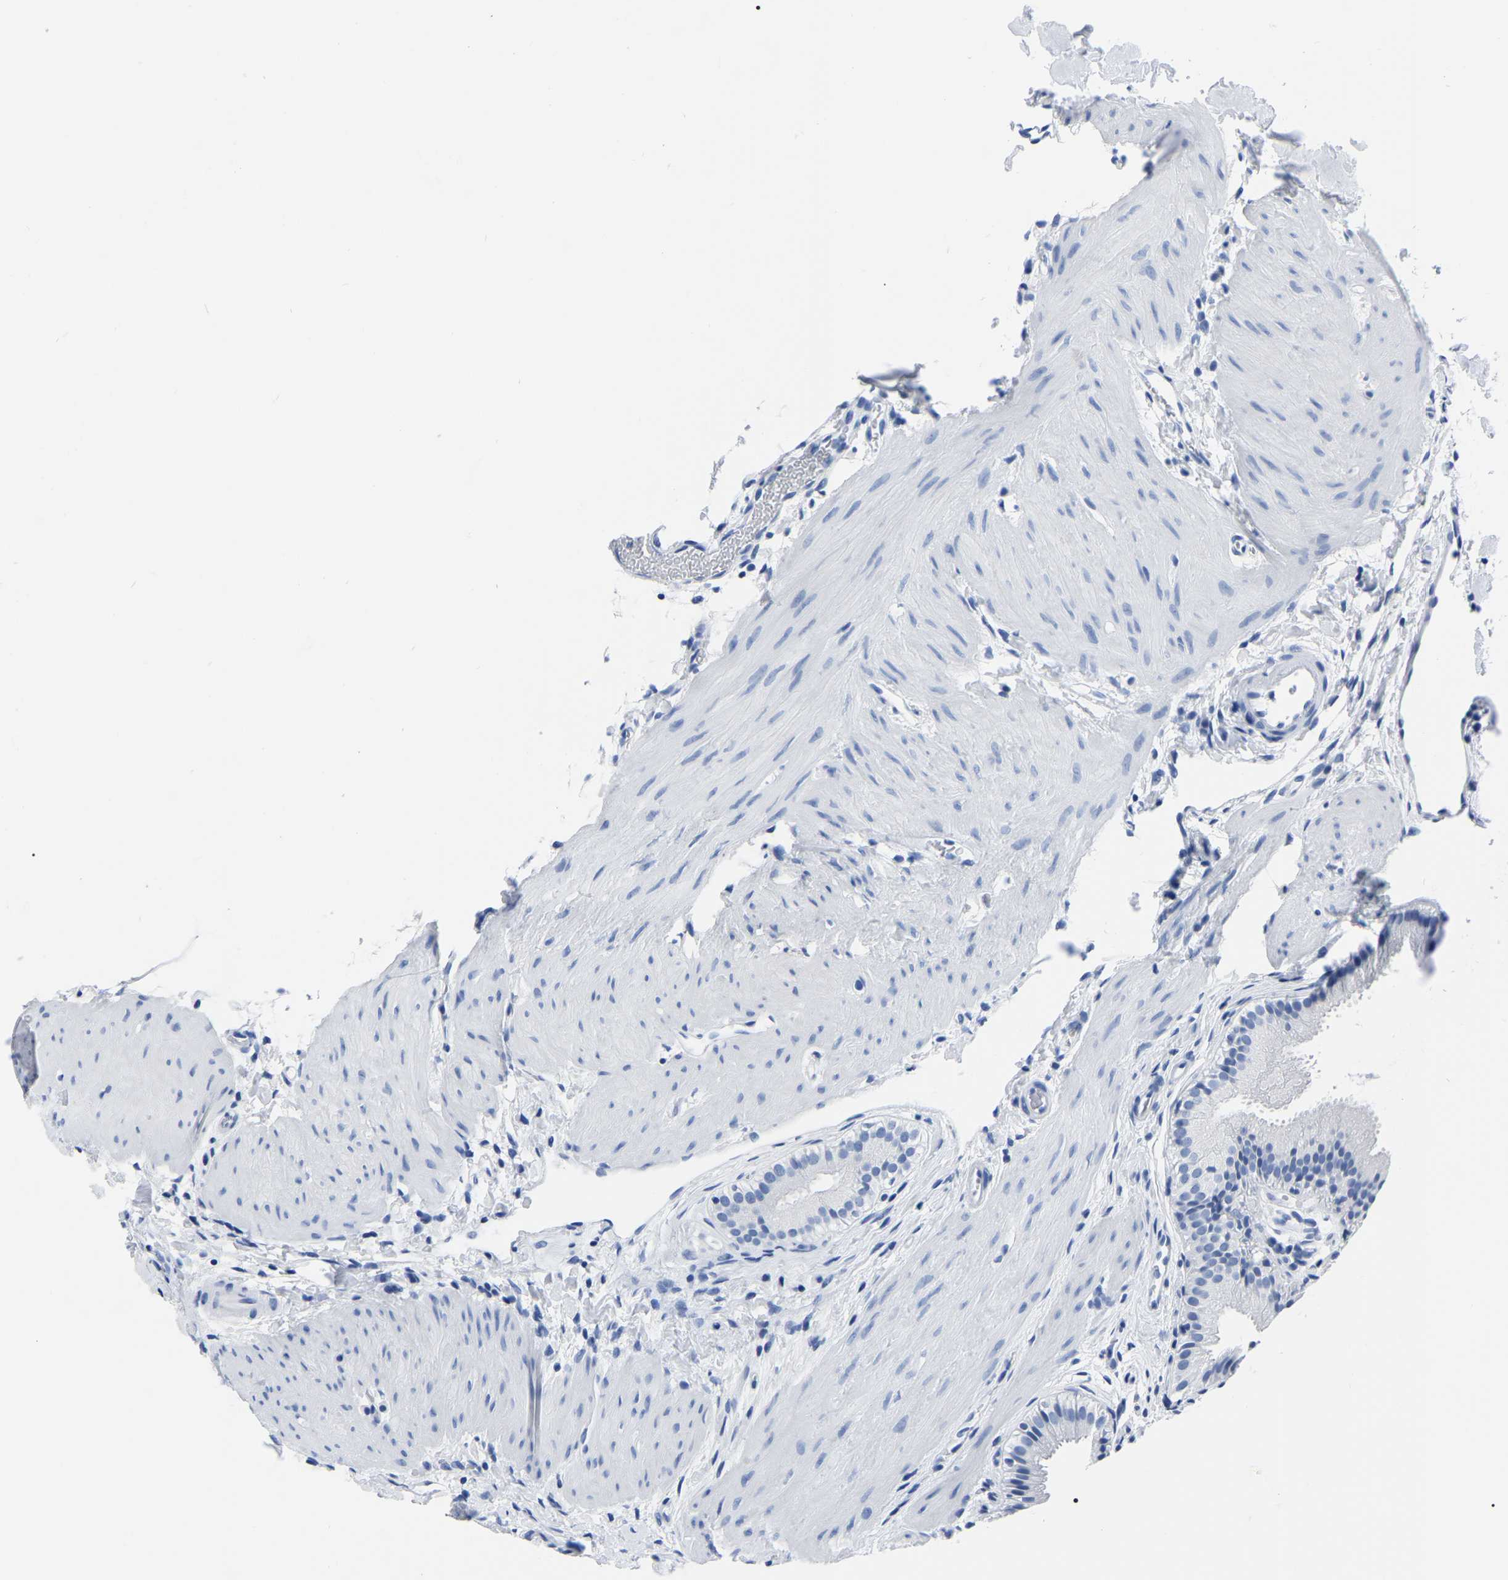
{"staining": {"intensity": "negative", "quantity": "none", "location": "none"}, "tissue": "gallbladder", "cell_type": "Glandular cells", "image_type": "normal", "snomed": [{"axis": "morphology", "description": "Normal tissue, NOS"}, {"axis": "topography", "description": "Gallbladder"}], "caption": "The IHC image has no significant expression in glandular cells of gallbladder.", "gene": "IMPG2", "patient": {"sex": "female", "age": 26}}